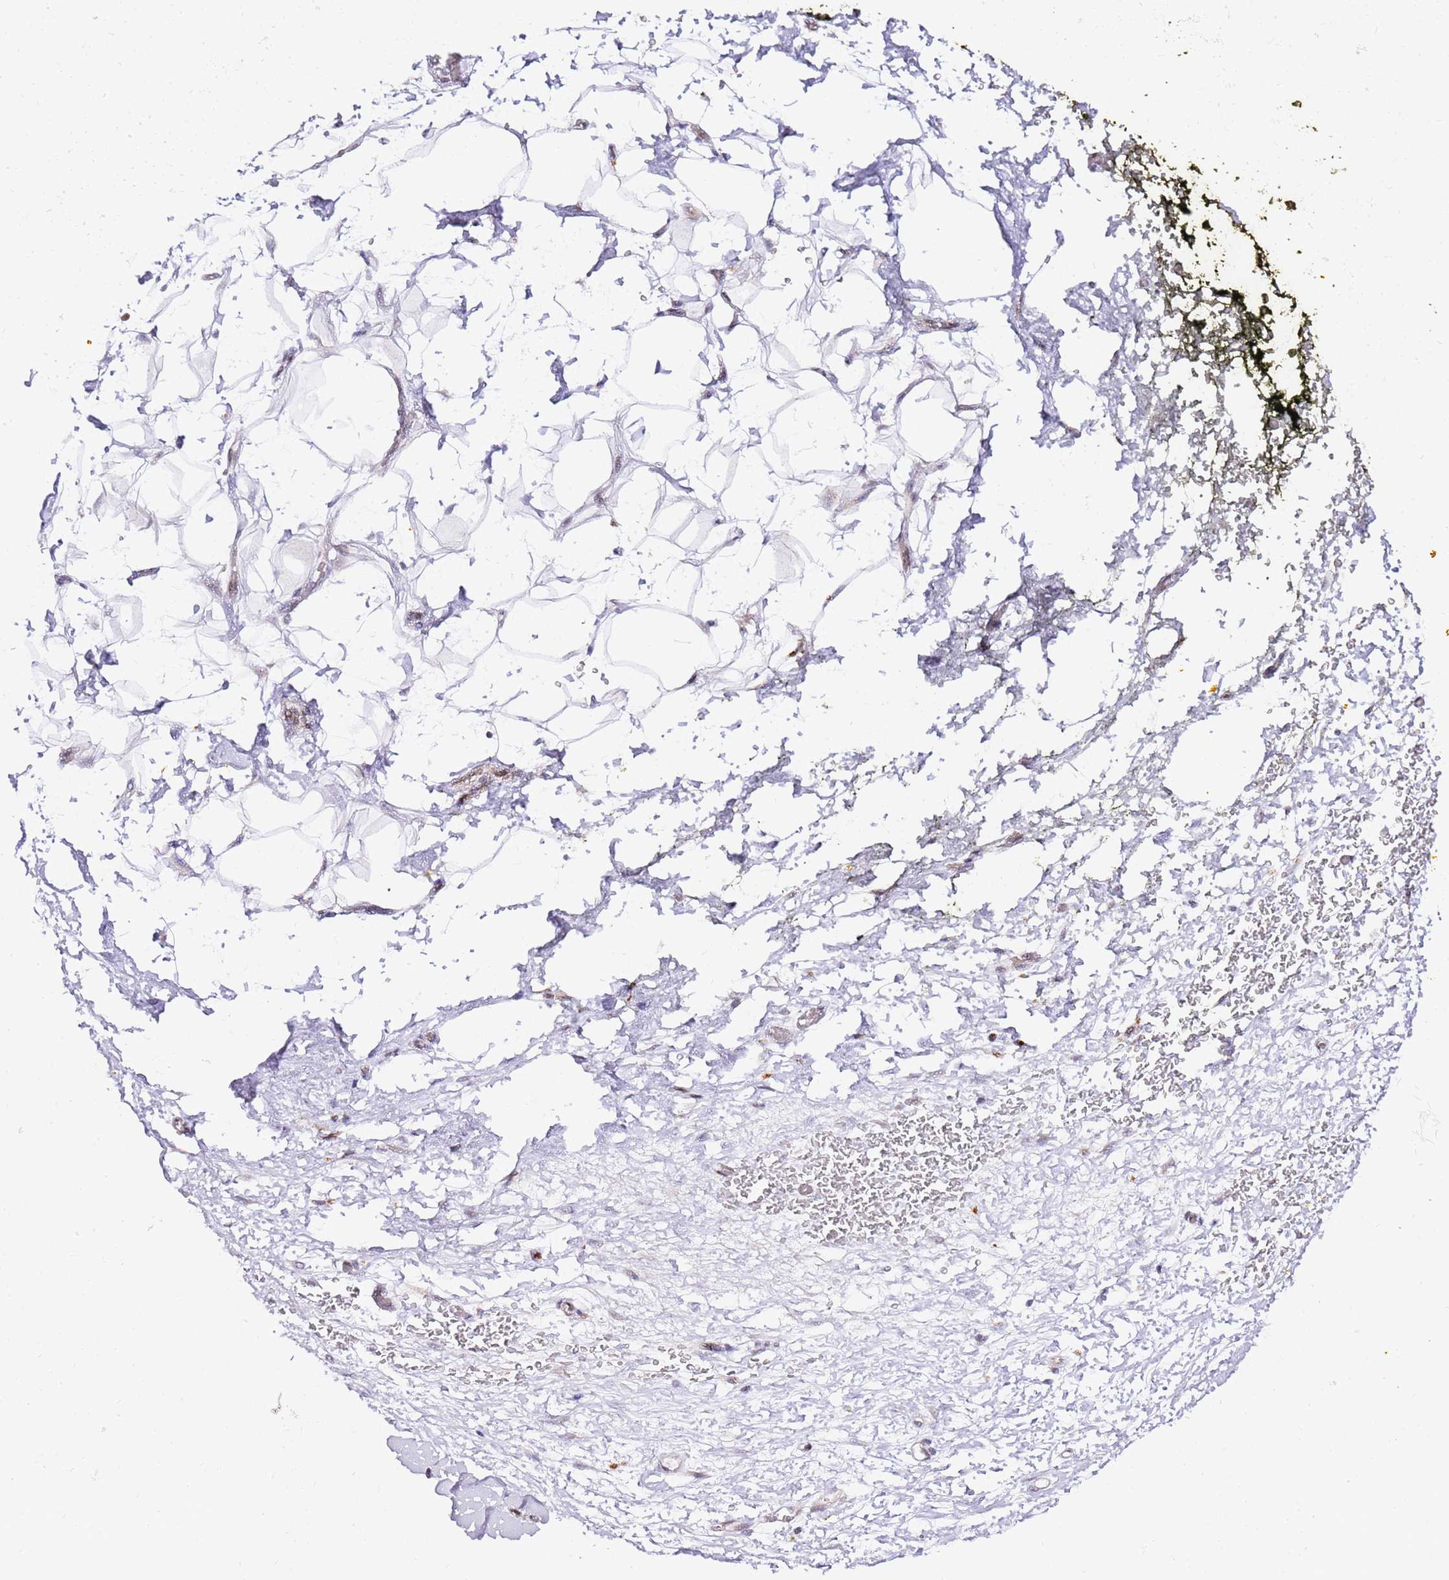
{"staining": {"intensity": "negative", "quantity": "none", "location": "none"}, "tissue": "adipose tissue", "cell_type": "Adipocytes", "image_type": "normal", "snomed": [{"axis": "morphology", "description": "Normal tissue, NOS"}, {"axis": "morphology", "description": "Adenocarcinoma, NOS"}, {"axis": "topography", "description": "Pancreas"}, {"axis": "topography", "description": "Peripheral nerve tissue"}], "caption": "High magnification brightfield microscopy of normal adipose tissue stained with DAB (3,3'-diaminobenzidine) (brown) and counterstained with hematoxylin (blue): adipocytes show no significant expression.", "gene": "GBP2", "patient": {"sex": "male", "age": 59}}